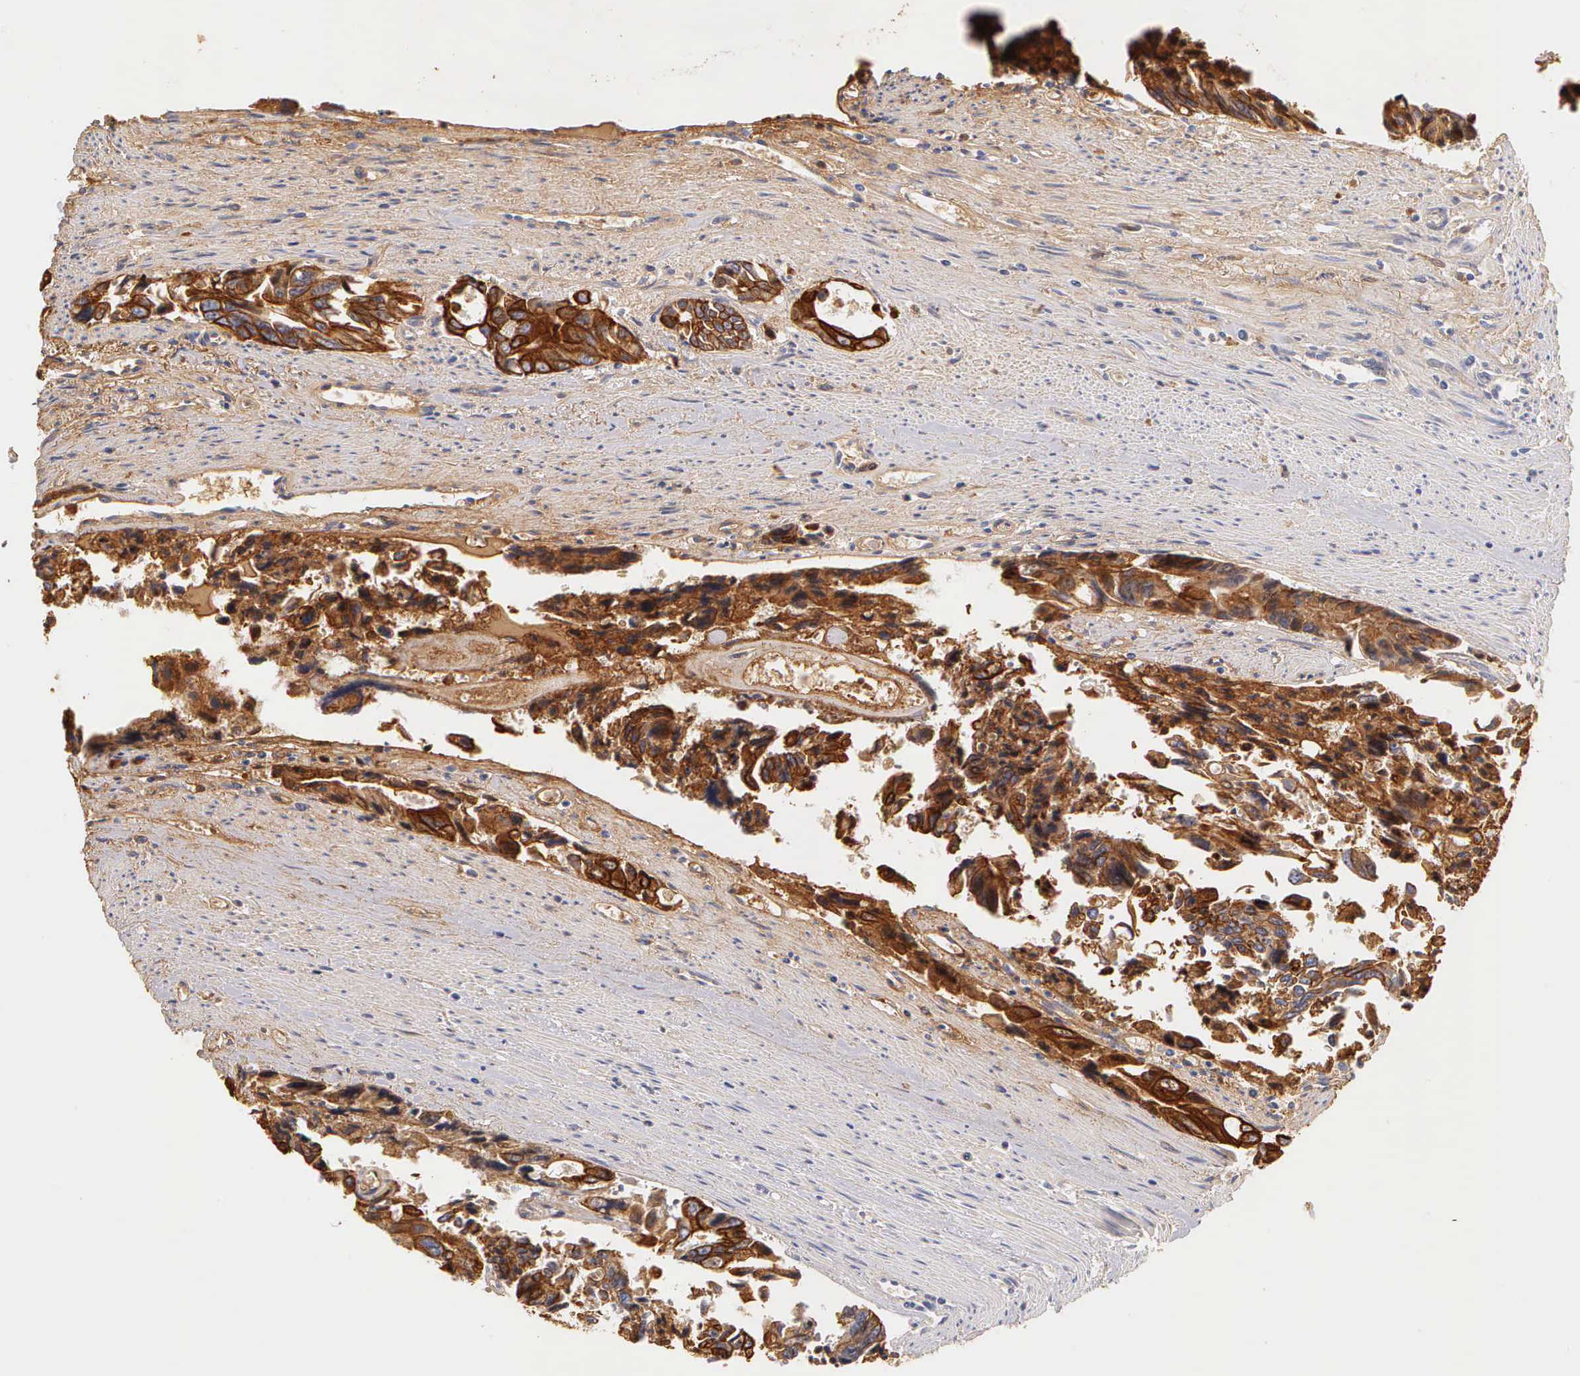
{"staining": {"intensity": "strong", "quantity": ">75%", "location": "cytoplasmic/membranous"}, "tissue": "colorectal cancer", "cell_type": "Tumor cells", "image_type": "cancer", "snomed": [{"axis": "morphology", "description": "Adenocarcinoma, NOS"}, {"axis": "topography", "description": "Rectum"}], "caption": "The micrograph exhibits staining of adenocarcinoma (colorectal), revealing strong cytoplasmic/membranous protein expression (brown color) within tumor cells.", "gene": "KRT17", "patient": {"sex": "male", "age": 76}}